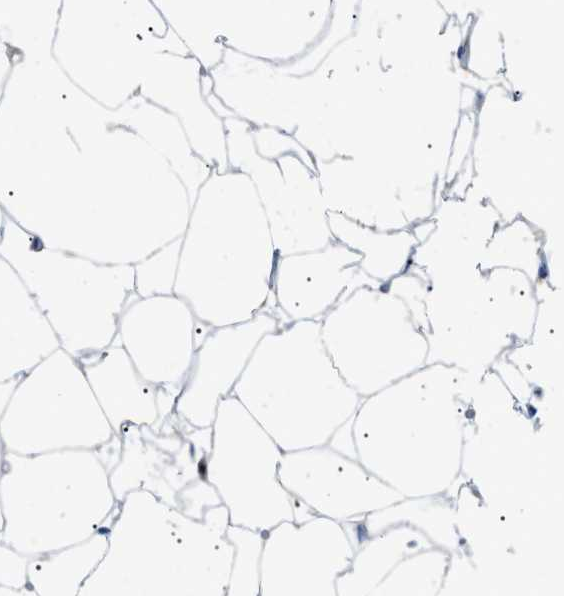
{"staining": {"intensity": "negative", "quantity": "none", "location": "none"}, "tissue": "adipose tissue", "cell_type": "Adipocytes", "image_type": "normal", "snomed": [{"axis": "morphology", "description": "Normal tissue, NOS"}, {"axis": "topography", "description": "Breast"}, {"axis": "topography", "description": "Soft tissue"}], "caption": "Immunohistochemistry micrograph of normal adipose tissue: adipose tissue stained with DAB (3,3'-diaminobenzidine) exhibits no significant protein expression in adipocytes.", "gene": "RIPK1", "patient": {"sex": "female", "age": 75}}